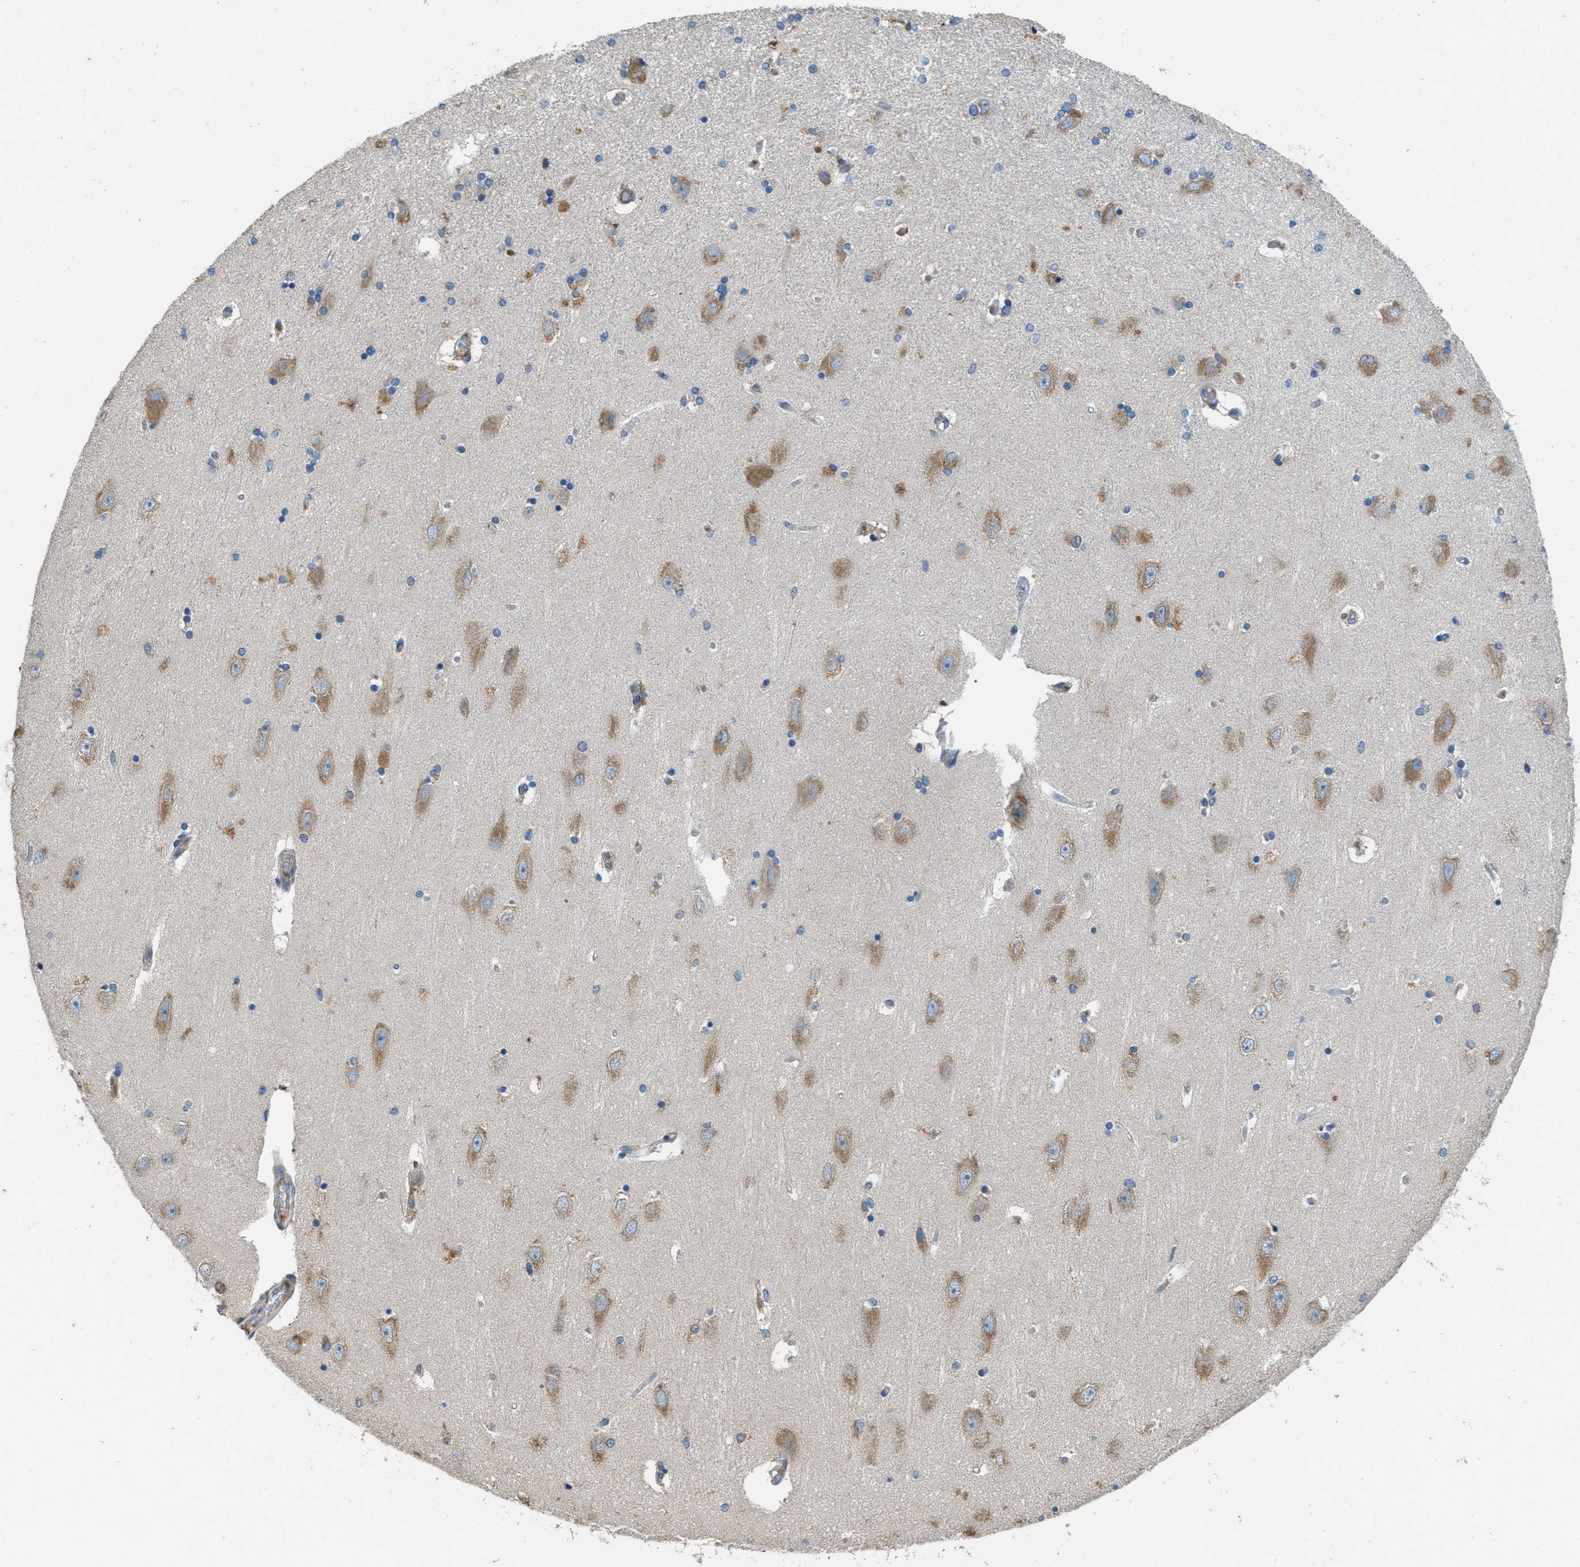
{"staining": {"intensity": "moderate", "quantity": "<25%", "location": "cytoplasmic/membranous"}, "tissue": "hippocampus", "cell_type": "Glial cells", "image_type": "normal", "snomed": [{"axis": "morphology", "description": "Normal tissue, NOS"}, {"axis": "topography", "description": "Hippocampus"}], "caption": "Protein expression analysis of unremarkable hippocampus reveals moderate cytoplasmic/membranous positivity in approximately <25% of glial cells. (brown staining indicates protein expression, while blue staining denotes nuclei).", "gene": "SSR1", "patient": {"sex": "female", "age": 54}}